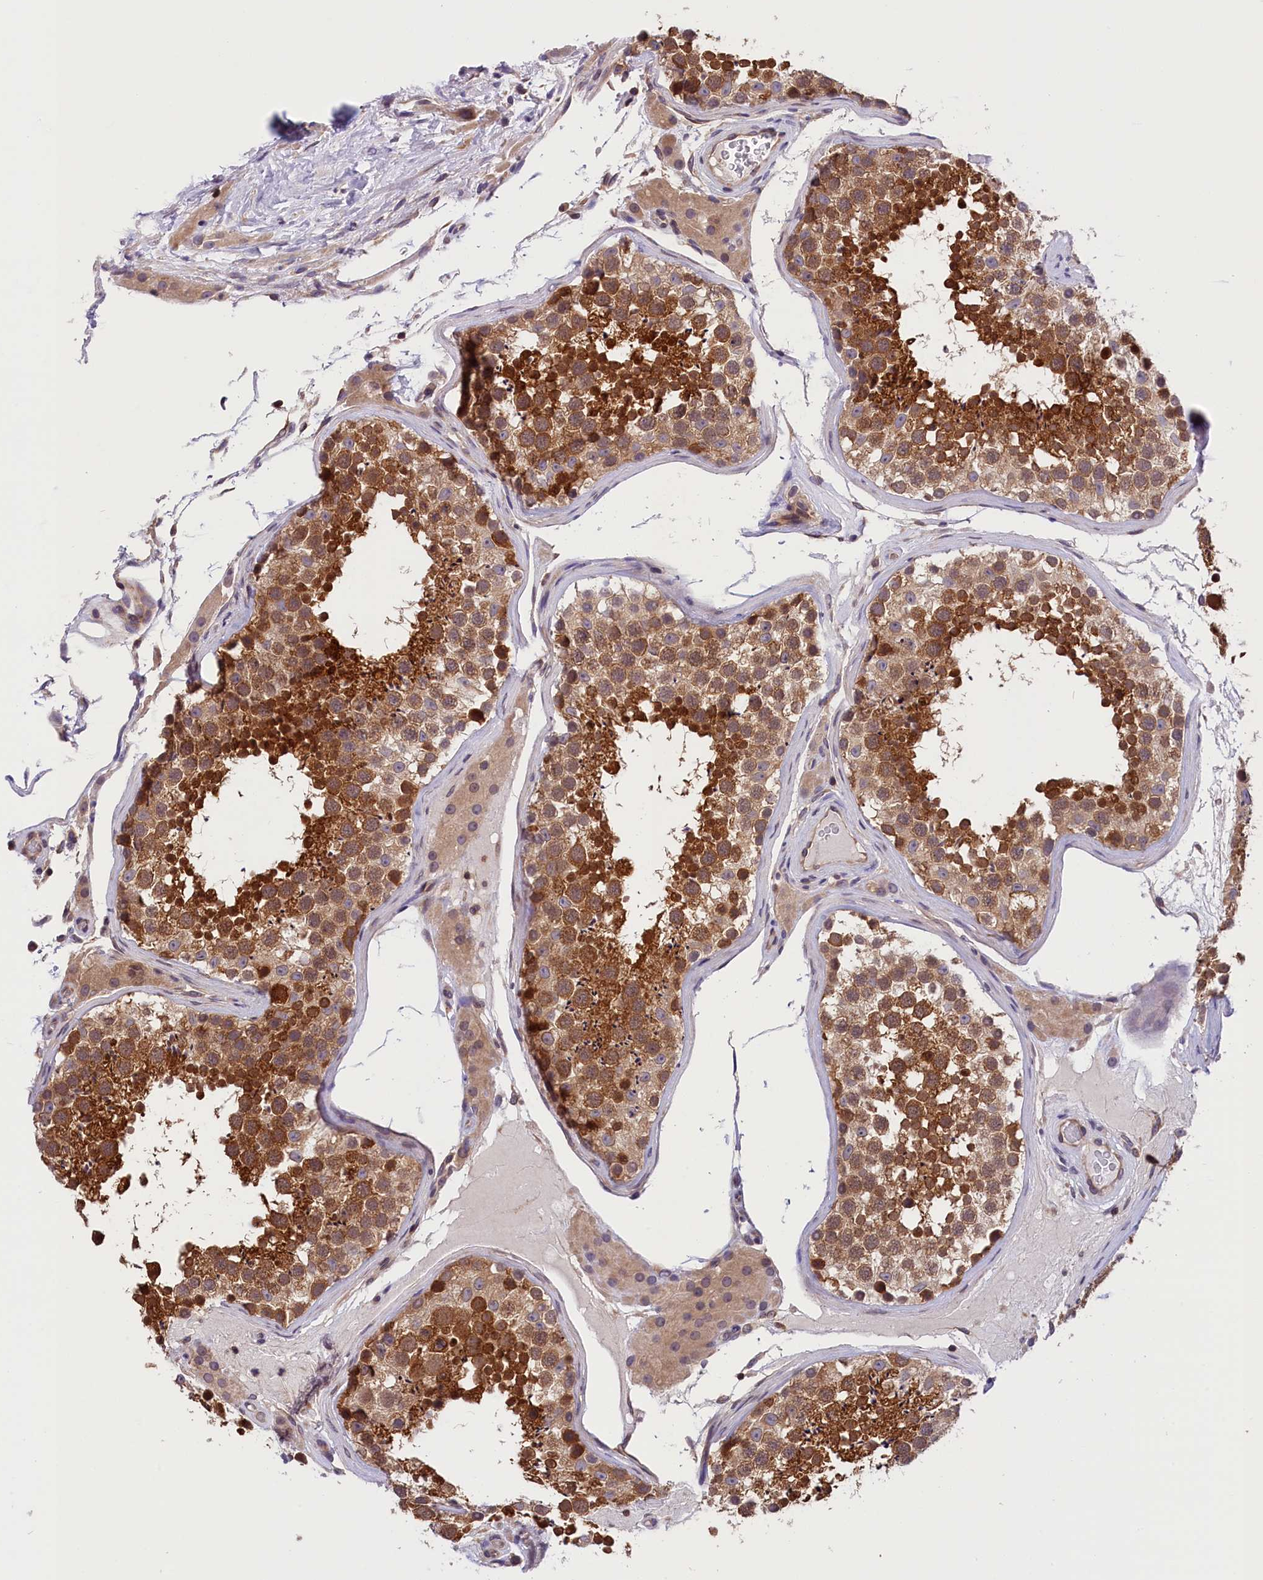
{"staining": {"intensity": "moderate", "quantity": ">75%", "location": "cytoplasmic/membranous,nuclear"}, "tissue": "testis", "cell_type": "Cells in seminiferous ducts", "image_type": "normal", "snomed": [{"axis": "morphology", "description": "Normal tissue, NOS"}, {"axis": "topography", "description": "Testis"}], "caption": "Immunohistochemical staining of unremarkable testis shows >75% levels of moderate cytoplasmic/membranous,nuclear protein staining in approximately >75% of cells in seminiferous ducts.", "gene": "TBCB", "patient": {"sex": "male", "age": 46}}